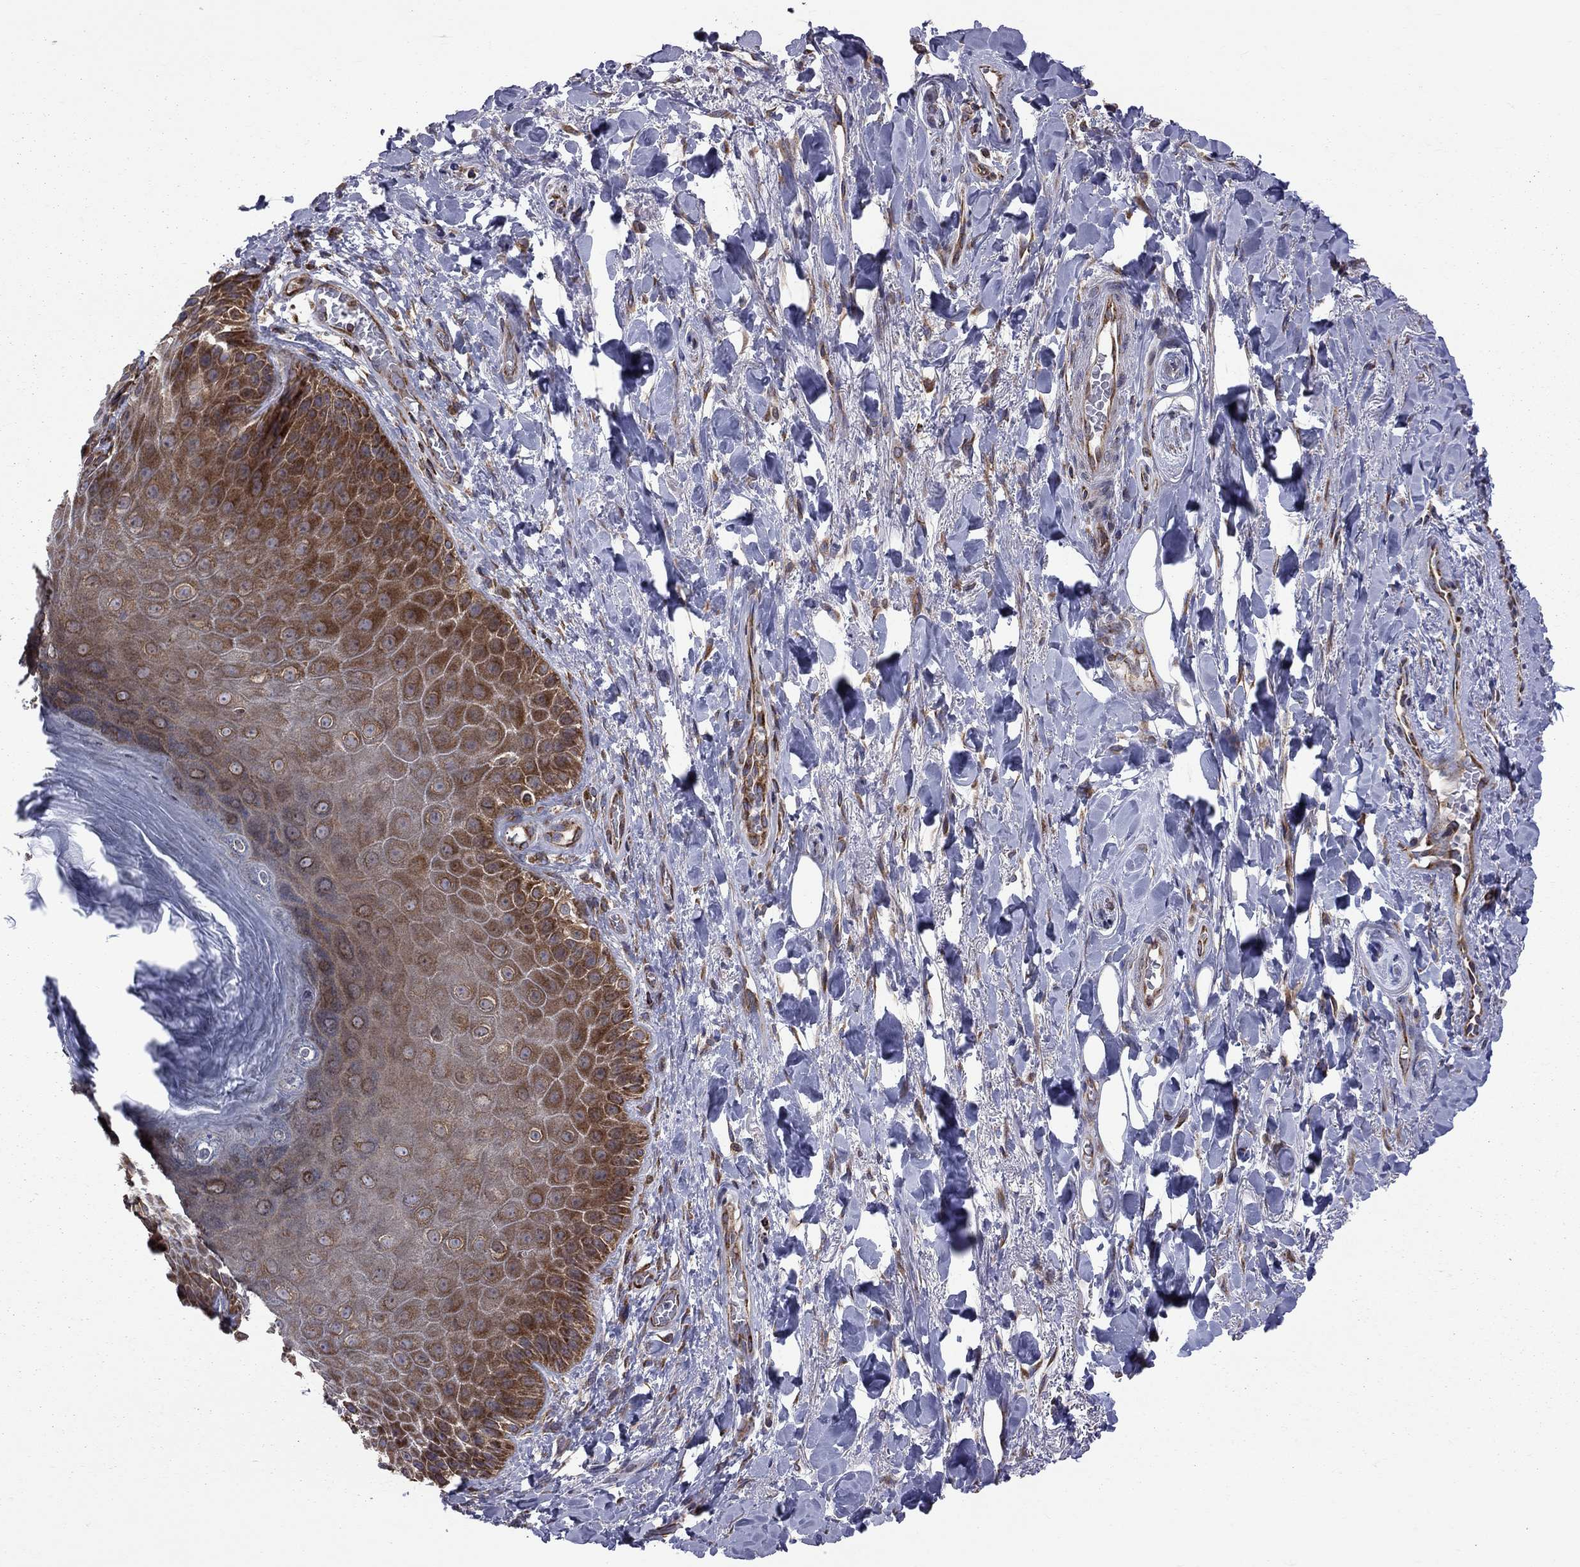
{"staining": {"intensity": "strong", "quantity": "25%-75%", "location": "cytoplasmic/membranous"}, "tissue": "skin", "cell_type": "Epidermal cells", "image_type": "normal", "snomed": [{"axis": "morphology", "description": "Normal tissue, NOS"}, {"axis": "topography", "description": "Anal"}, {"axis": "topography", "description": "Peripheral nerve tissue"}], "caption": "Immunohistochemistry of benign skin exhibits high levels of strong cytoplasmic/membranous positivity in approximately 25%-75% of epidermal cells. (DAB (3,3'-diaminobenzidine) IHC with brightfield microscopy, high magnification).", "gene": "CLPTM1", "patient": {"sex": "male", "age": 53}}